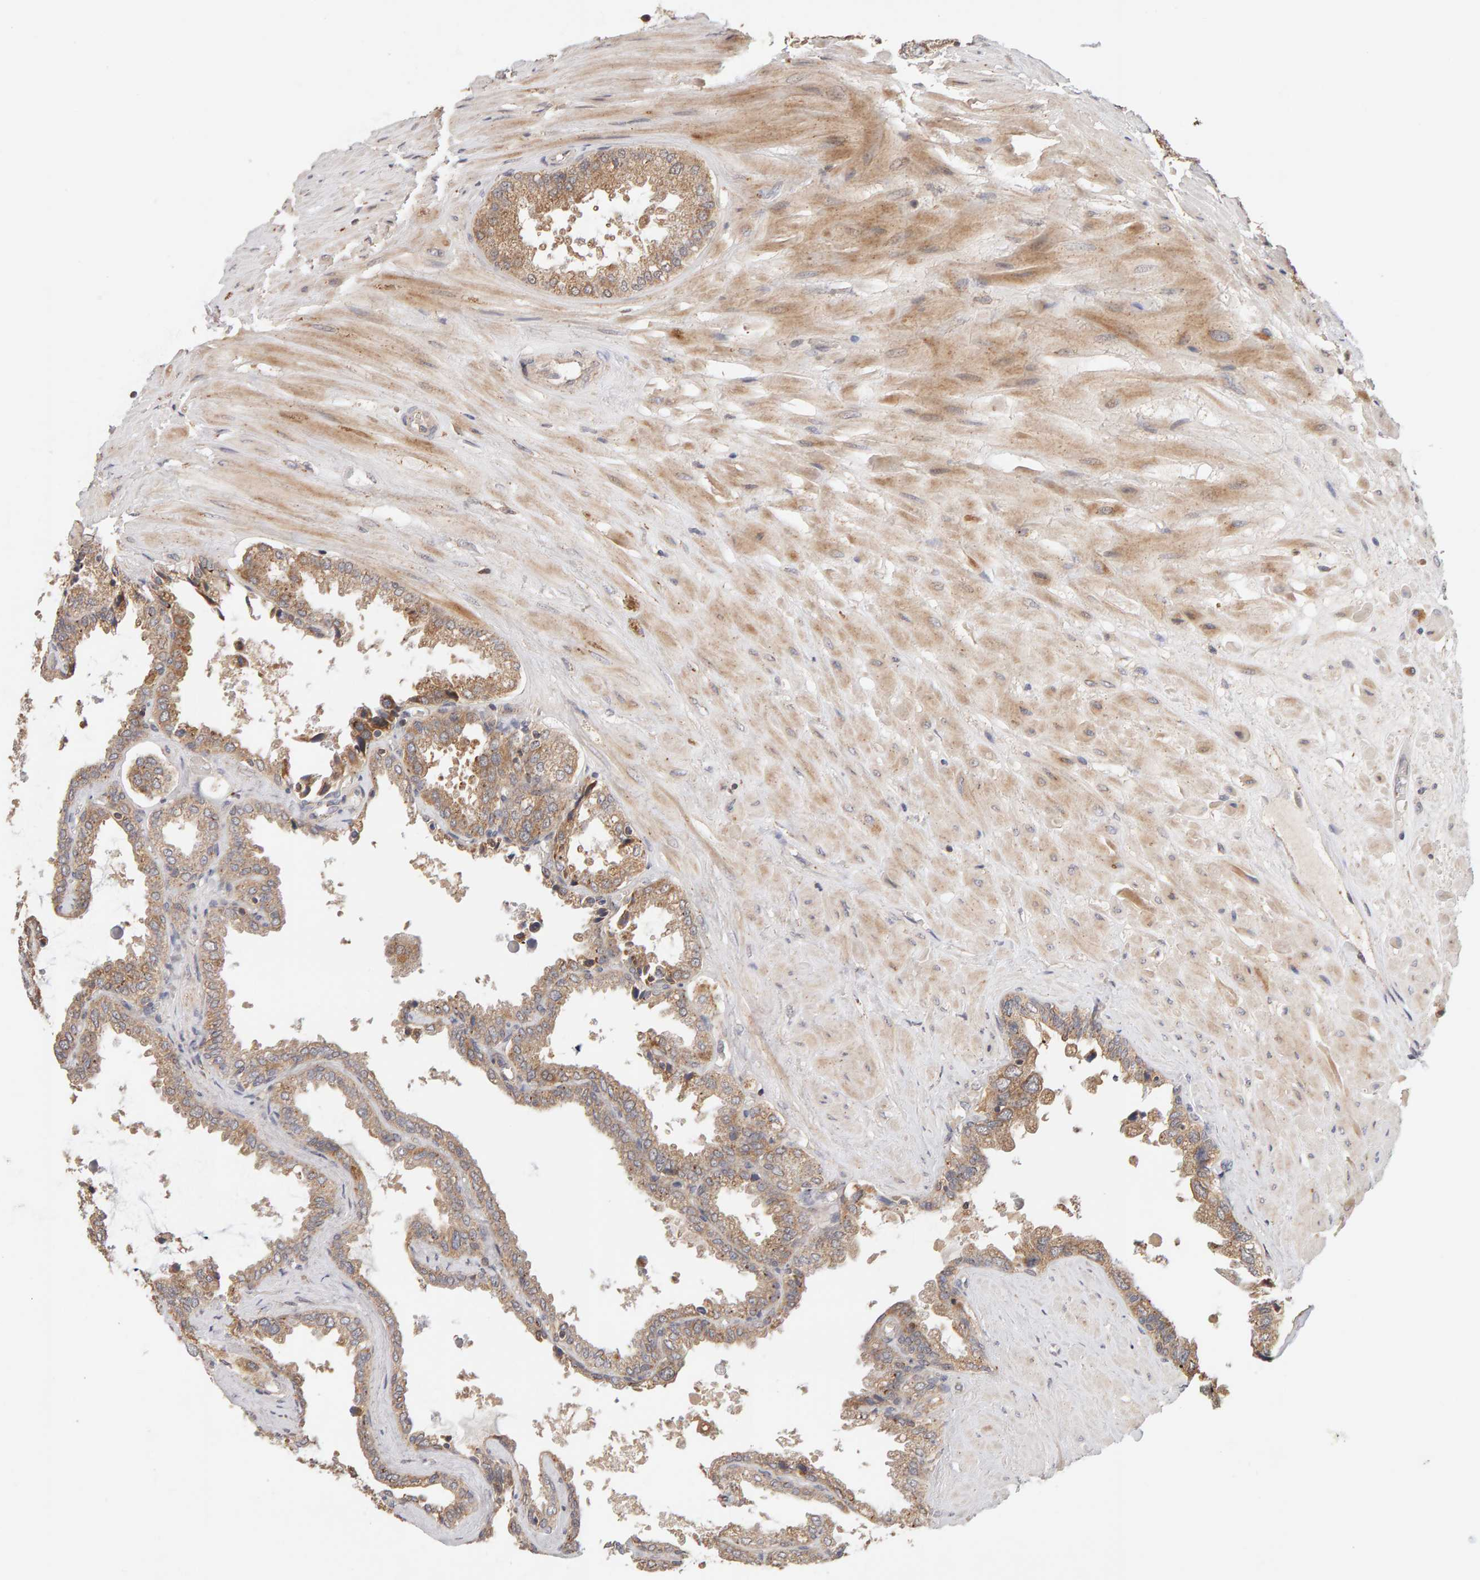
{"staining": {"intensity": "weak", "quantity": ">75%", "location": "cytoplasmic/membranous"}, "tissue": "seminal vesicle", "cell_type": "Glandular cells", "image_type": "normal", "snomed": [{"axis": "morphology", "description": "Normal tissue, NOS"}, {"axis": "topography", "description": "Seminal veicle"}], "caption": "Immunohistochemical staining of normal seminal vesicle demonstrates low levels of weak cytoplasmic/membranous staining in about >75% of glandular cells.", "gene": "DNAJC7", "patient": {"sex": "male", "age": 46}}